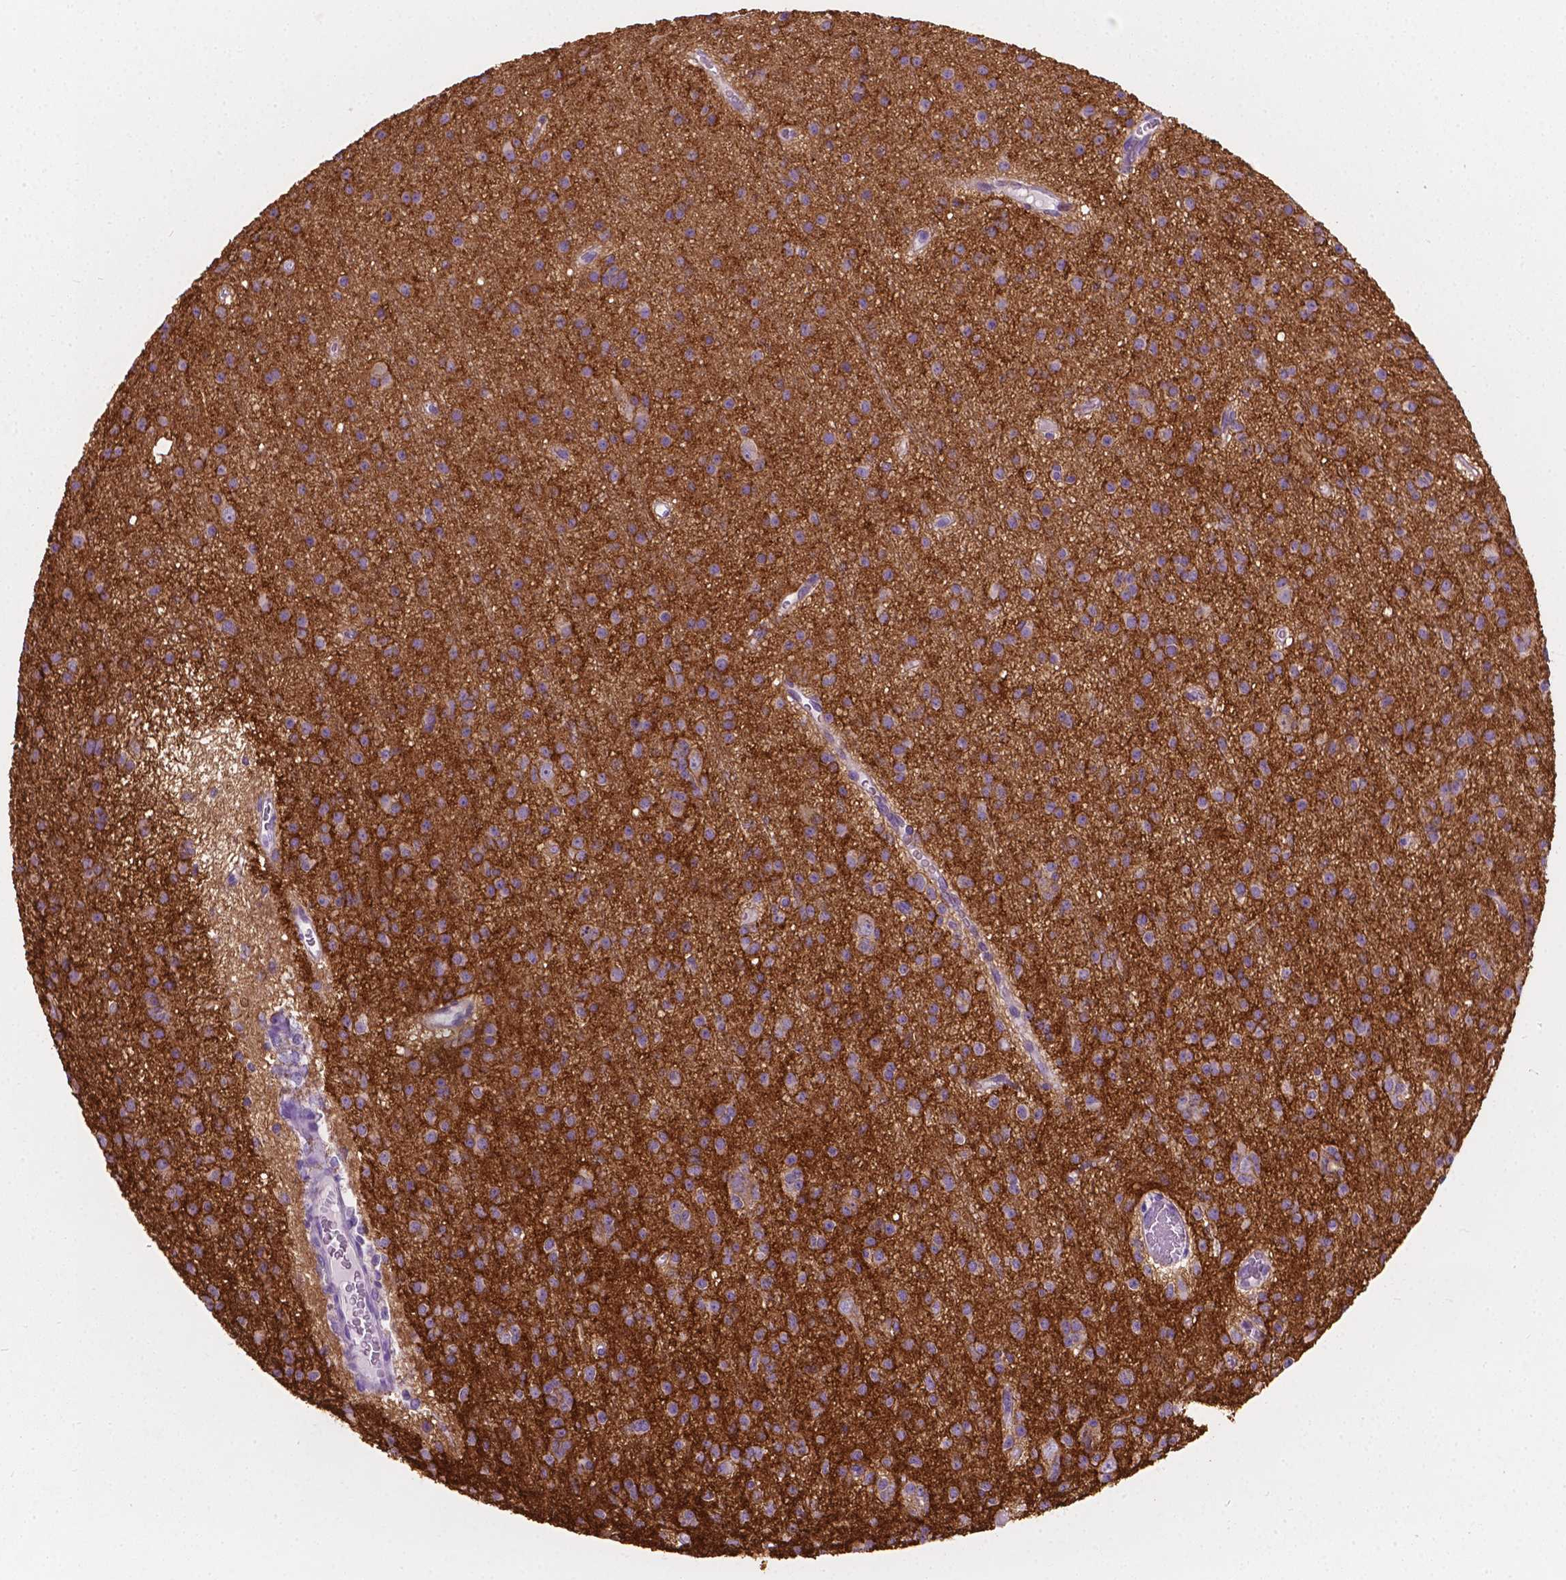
{"staining": {"intensity": "weak", "quantity": "<25%", "location": "cytoplasmic/membranous"}, "tissue": "glioma", "cell_type": "Tumor cells", "image_type": "cancer", "snomed": [{"axis": "morphology", "description": "Glioma, malignant, Low grade"}, {"axis": "topography", "description": "Brain"}], "caption": "This image is of glioma stained with IHC to label a protein in brown with the nuclei are counter-stained blue. There is no expression in tumor cells.", "gene": "GNAO1", "patient": {"sex": "male", "age": 27}}